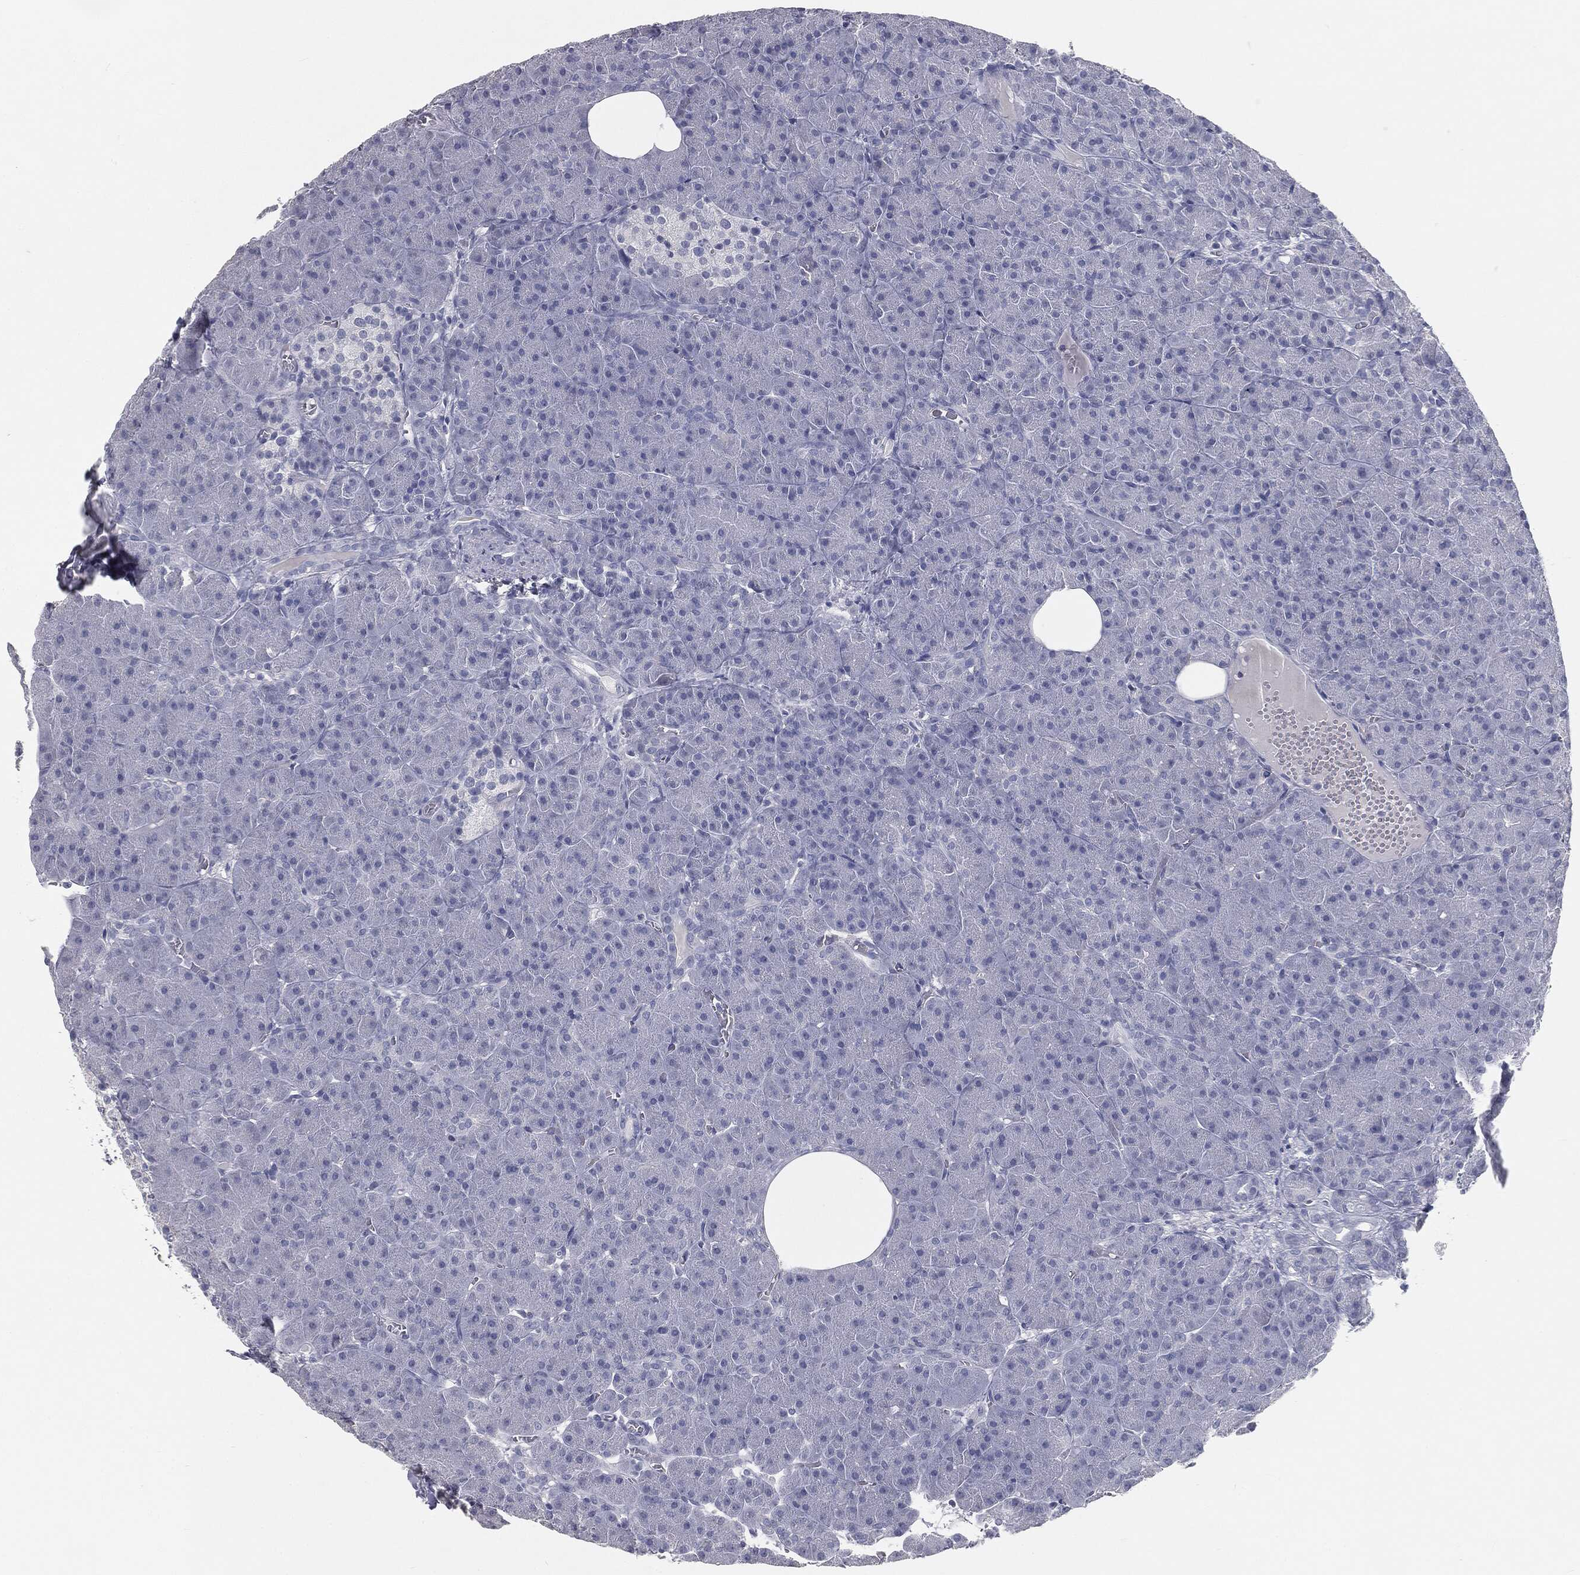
{"staining": {"intensity": "negative", "quantity": "none", "location": "none"}, "tissue": "pancreas", "cell_type": "Exocrine glandular cells", "image_type": "normal", "snomed": [{"axis": "morphology", "description": "Normal tissue, NOS"}, {"axis": "topography", "description": "Pancreas"}], "caption": "A high-resolution histopathology image shows immunohistochemistry (IHC) staining of normal pancreas, which demonstrates no significant positivity in exocrine glandular cells.", "gene": "PRAME", "patient": {"sex": "male", "age": 61}}